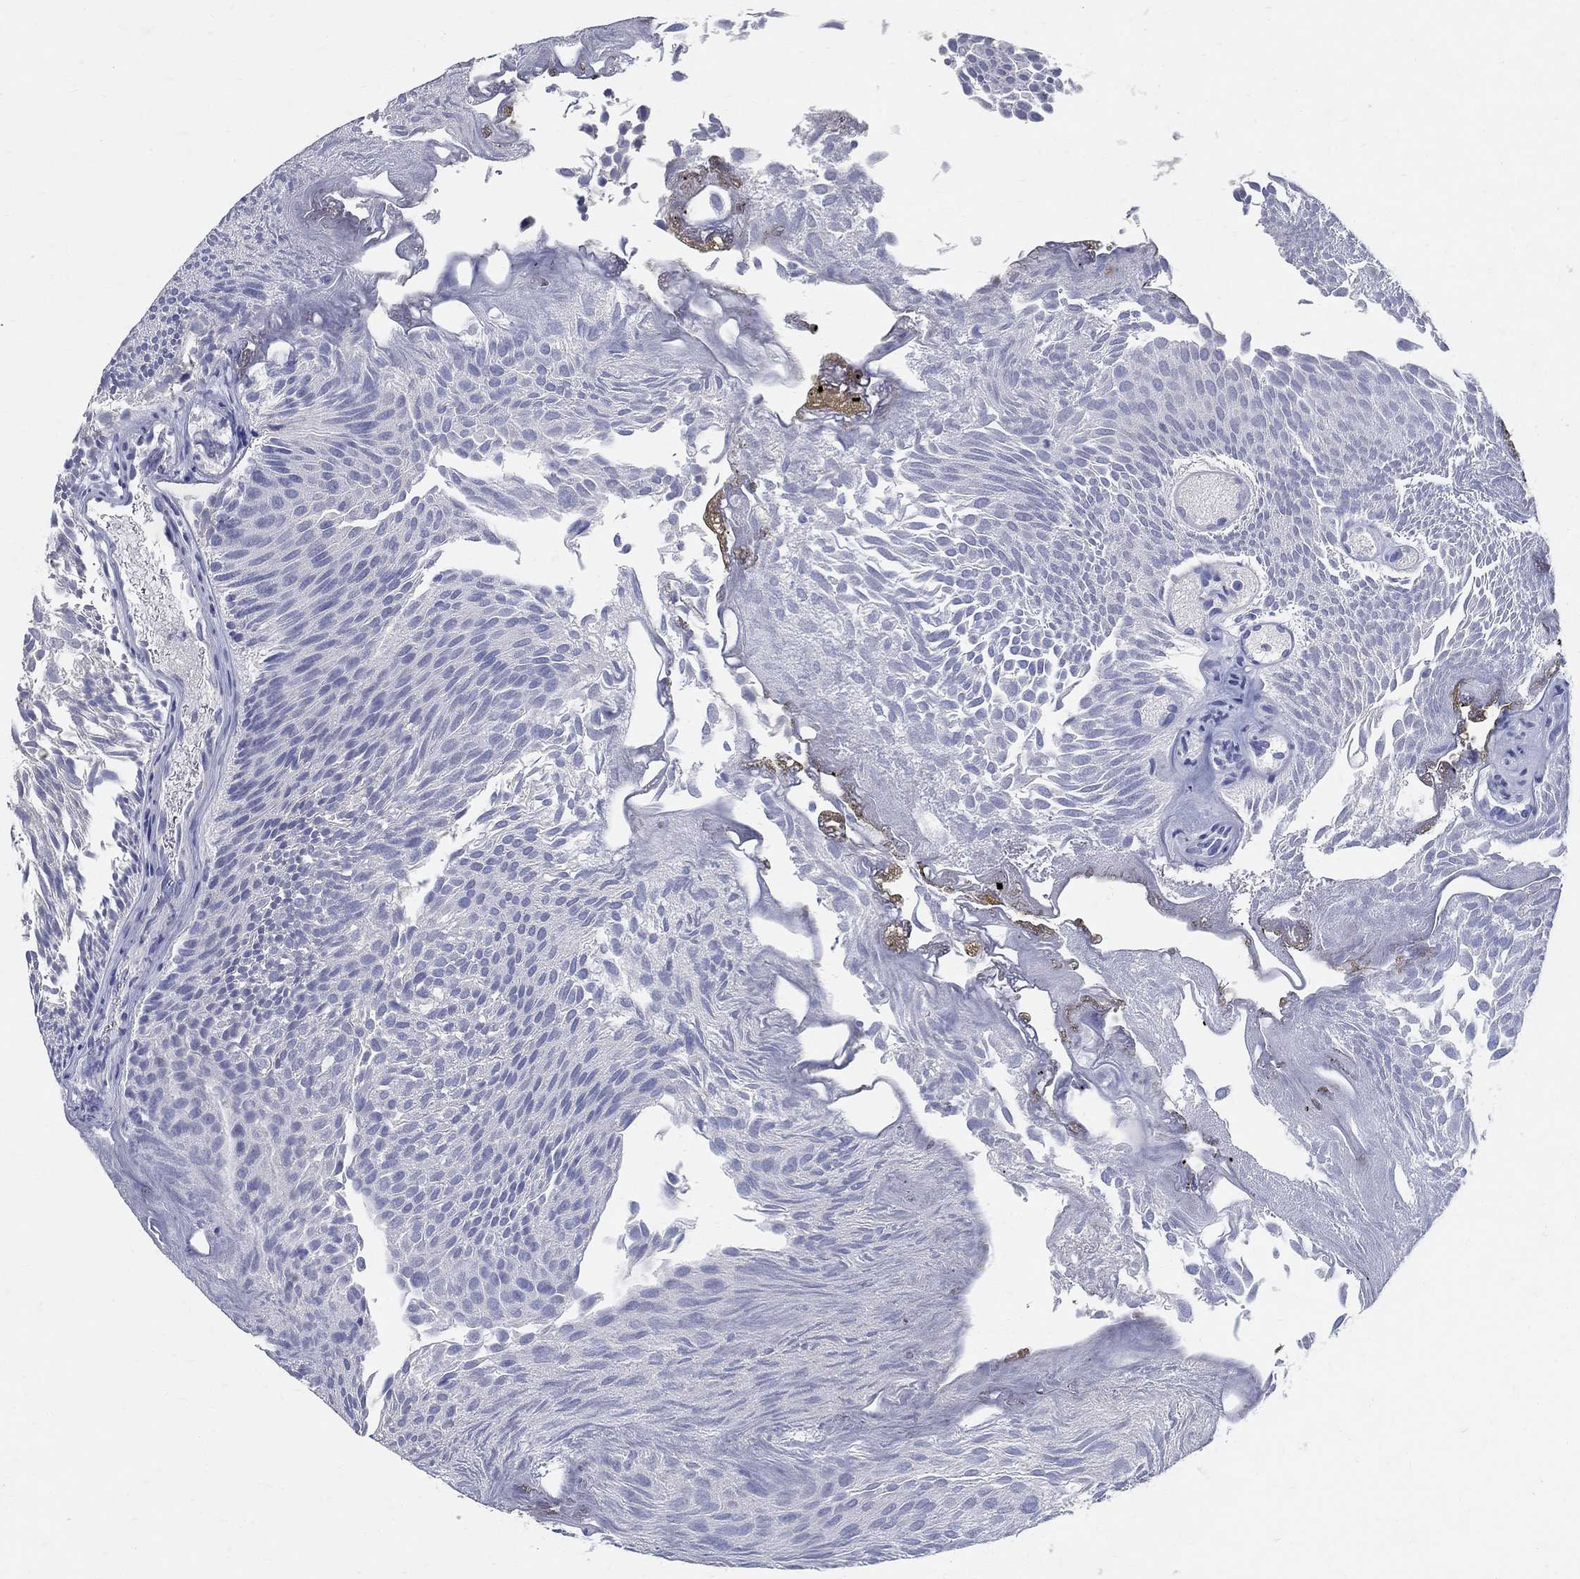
{"staining": {"intensity": "negative", "quantity": "none", "location": "none"}, "tissue": "urothelial cancer", "cell_type": "Tumor cells", "image_type": "cancer", "snomed": [{"axis": "morphology", "description": "Urothelial carcinoma, Low grade"}, {"axis": "topography", "description": "Urinary bladder"}], "caption": "An immunohistochemistry (IHC) image of urothelial cancer is shown. There is no staining in tumor cells of urothelial cancer.", "gene": "SOX2", "patient": {"sex": "male", "age": 52}}